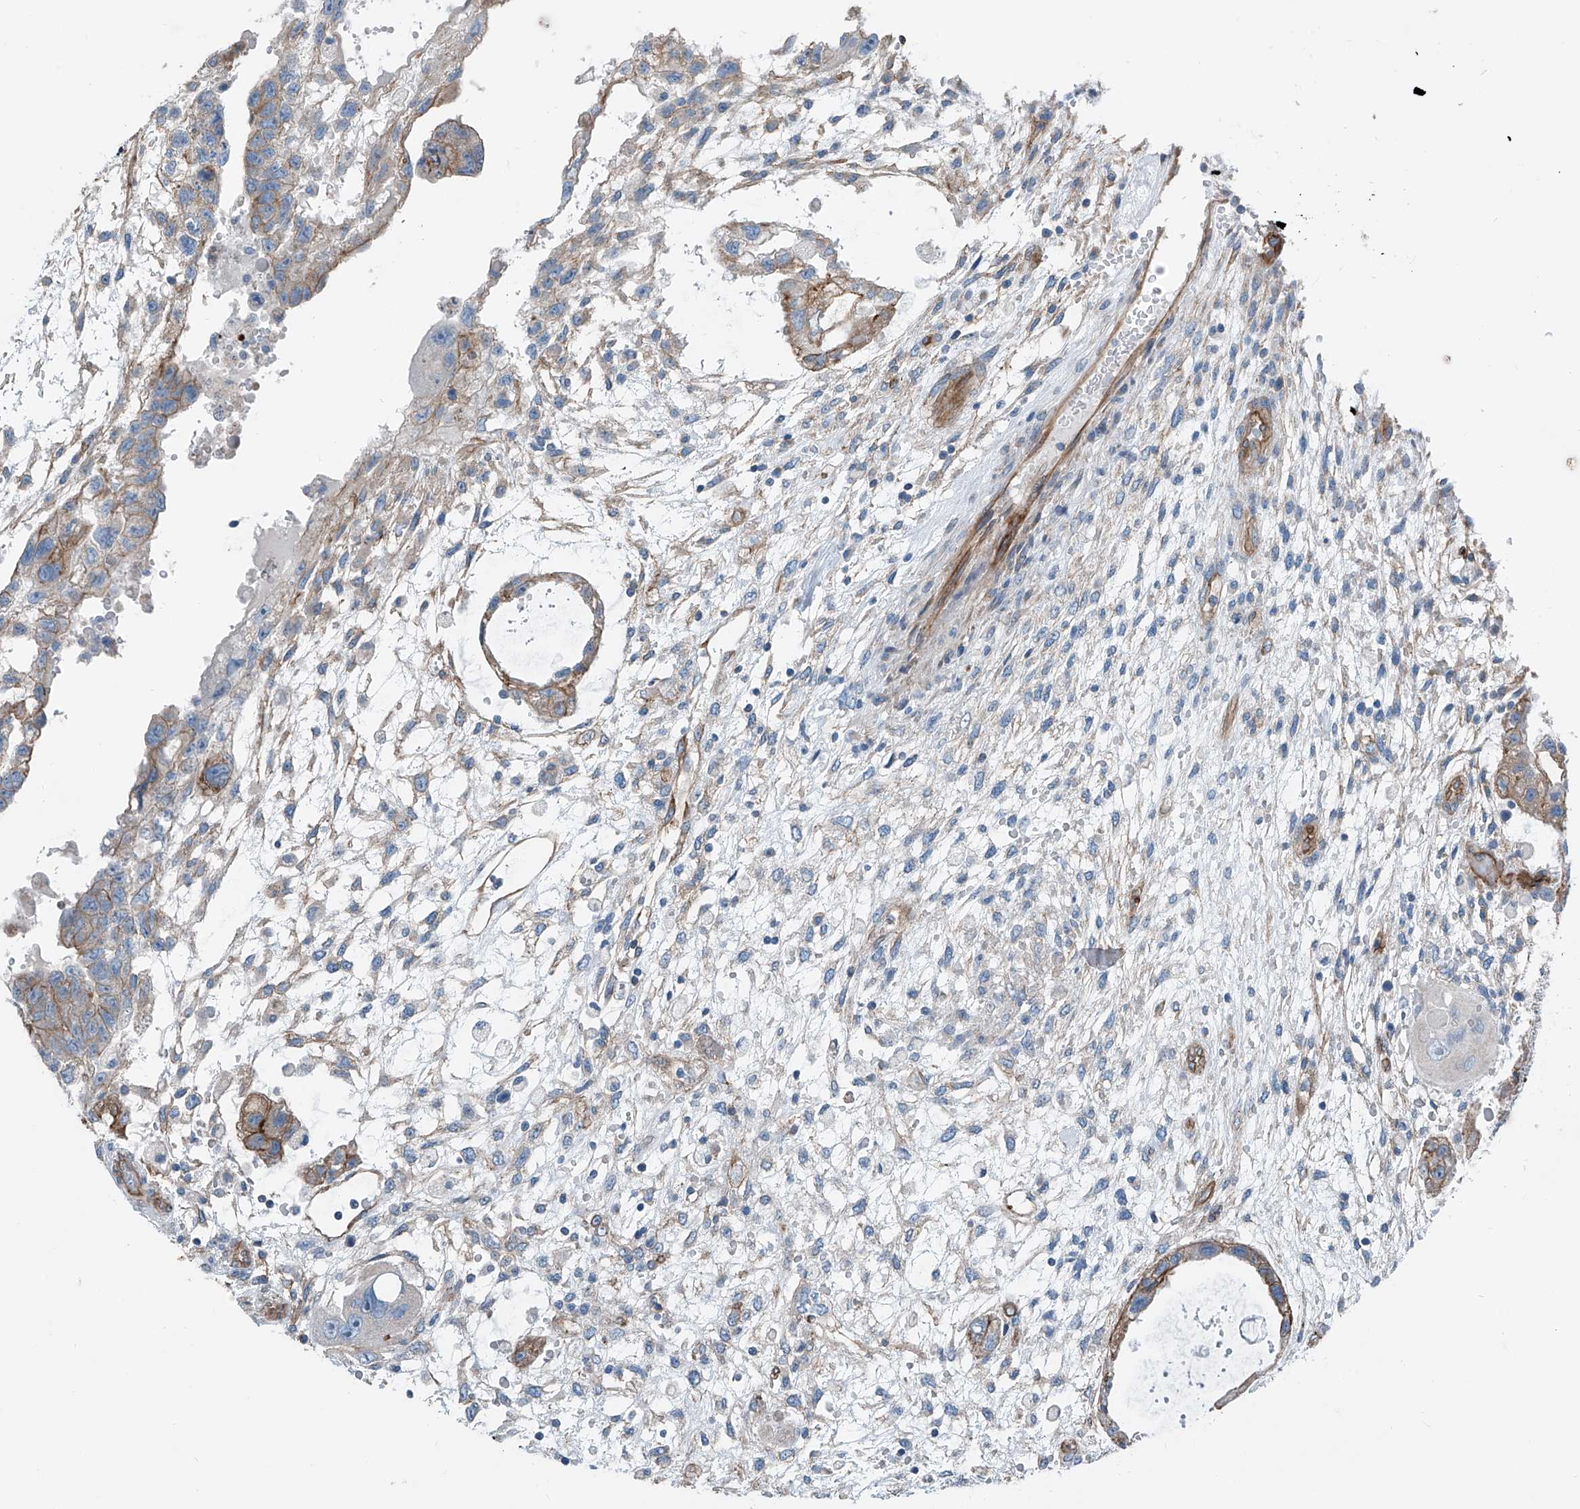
{"staining": {"intensity": "moderate", "quantity": "25%-75%", "location": "cytoplasmic/membranous"}, "tissue": "testis cancer", "cell_type": "Tumor cells", "image_type": "cancer", "snomed": [{"axis": "morphology", "description": "Carcinoma, Embryonal, NOS"}, {"axis": "topography", "description": "Testis"}], "caption": "Testis embryonal carcinoma stained for a protein (brown) reveals moderate cytoplasmic/membranous positive expression in about 25%-75% of tumor cells.", "gene": "THEMIS2", "patient": {"sex": "male", "age": 36}}